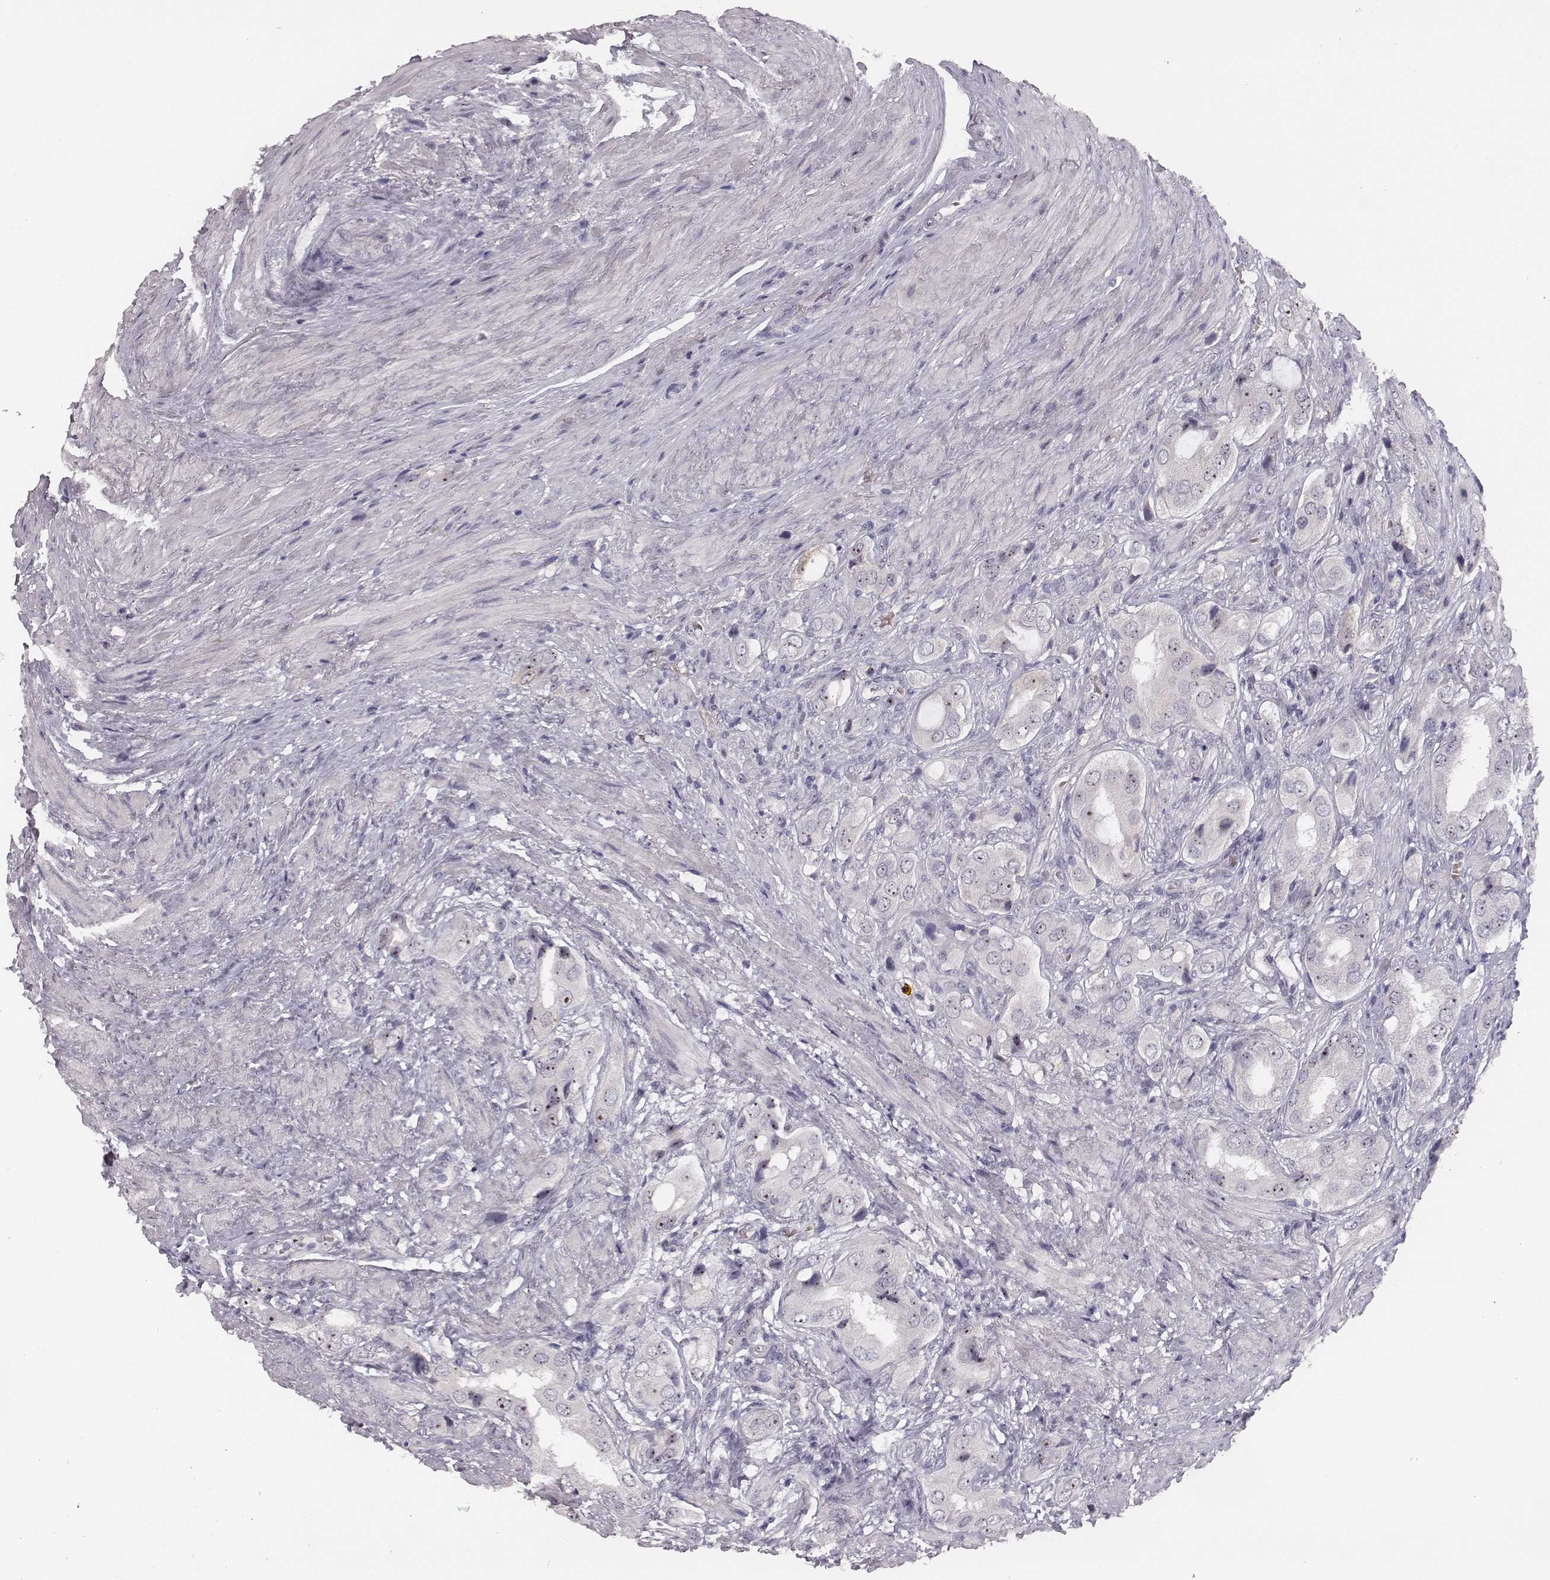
{"staining": {"intensity": "strong", "quantity": "<25%", "location": "nuclear"}, "tissue": "prostate cancer", "cell_type": "Tumor cells", "image_type": "cancer", "snomed": [{"axis": "morphology", "description": "Adenocarcinoma, NOS"}, {"axis": "topography", "description": "Prostate"}], "caption": "Prostate cancer stained with a brown dye shows strong nuclear positive expression in approximately <25% of tumor cells.", "gene": "NIFK", "patient": {"sex": "male", "age": 63}}